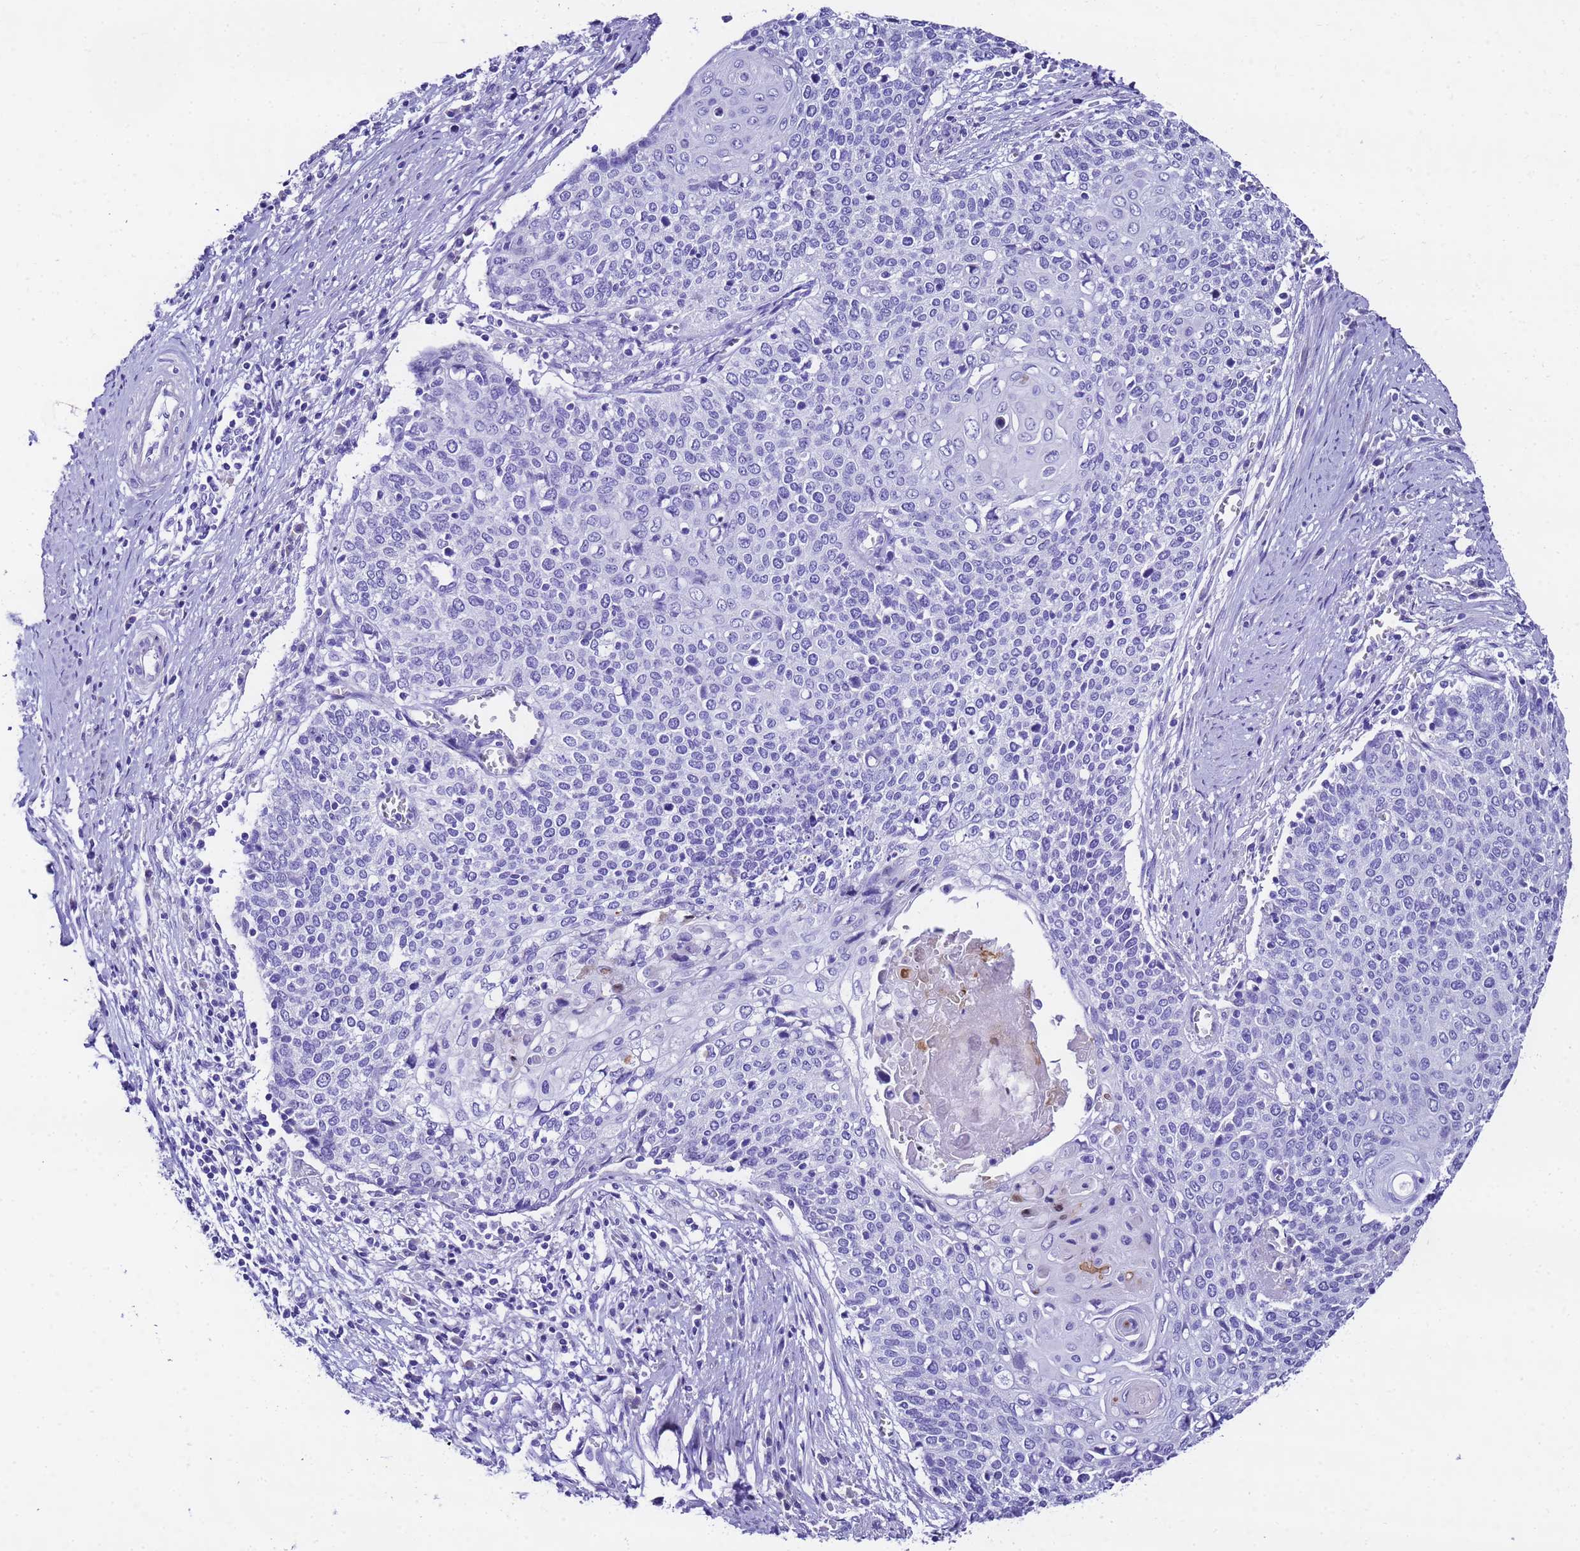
{"staining": {"intensity": "negative", "quantity": "none", "location": "none"}, "tissue": "cervical cancer", "cell_type": "Tumor cells", "image_type": "cancer", "snomed": [{"axis": "morphology", "description": "Squamous cell carcinoma, NOS"}, {"axis": "topography", "description": "Cervix"}], "caption": "Immunohistochemical staining of cervical cancer shows no significant positivity in tumor cells. (Immunohistochemistry (ihc), brightfield microscopy, high magnification).", "gene": "UGT2B10", "patient": {"sex": "female", "age": 39}}